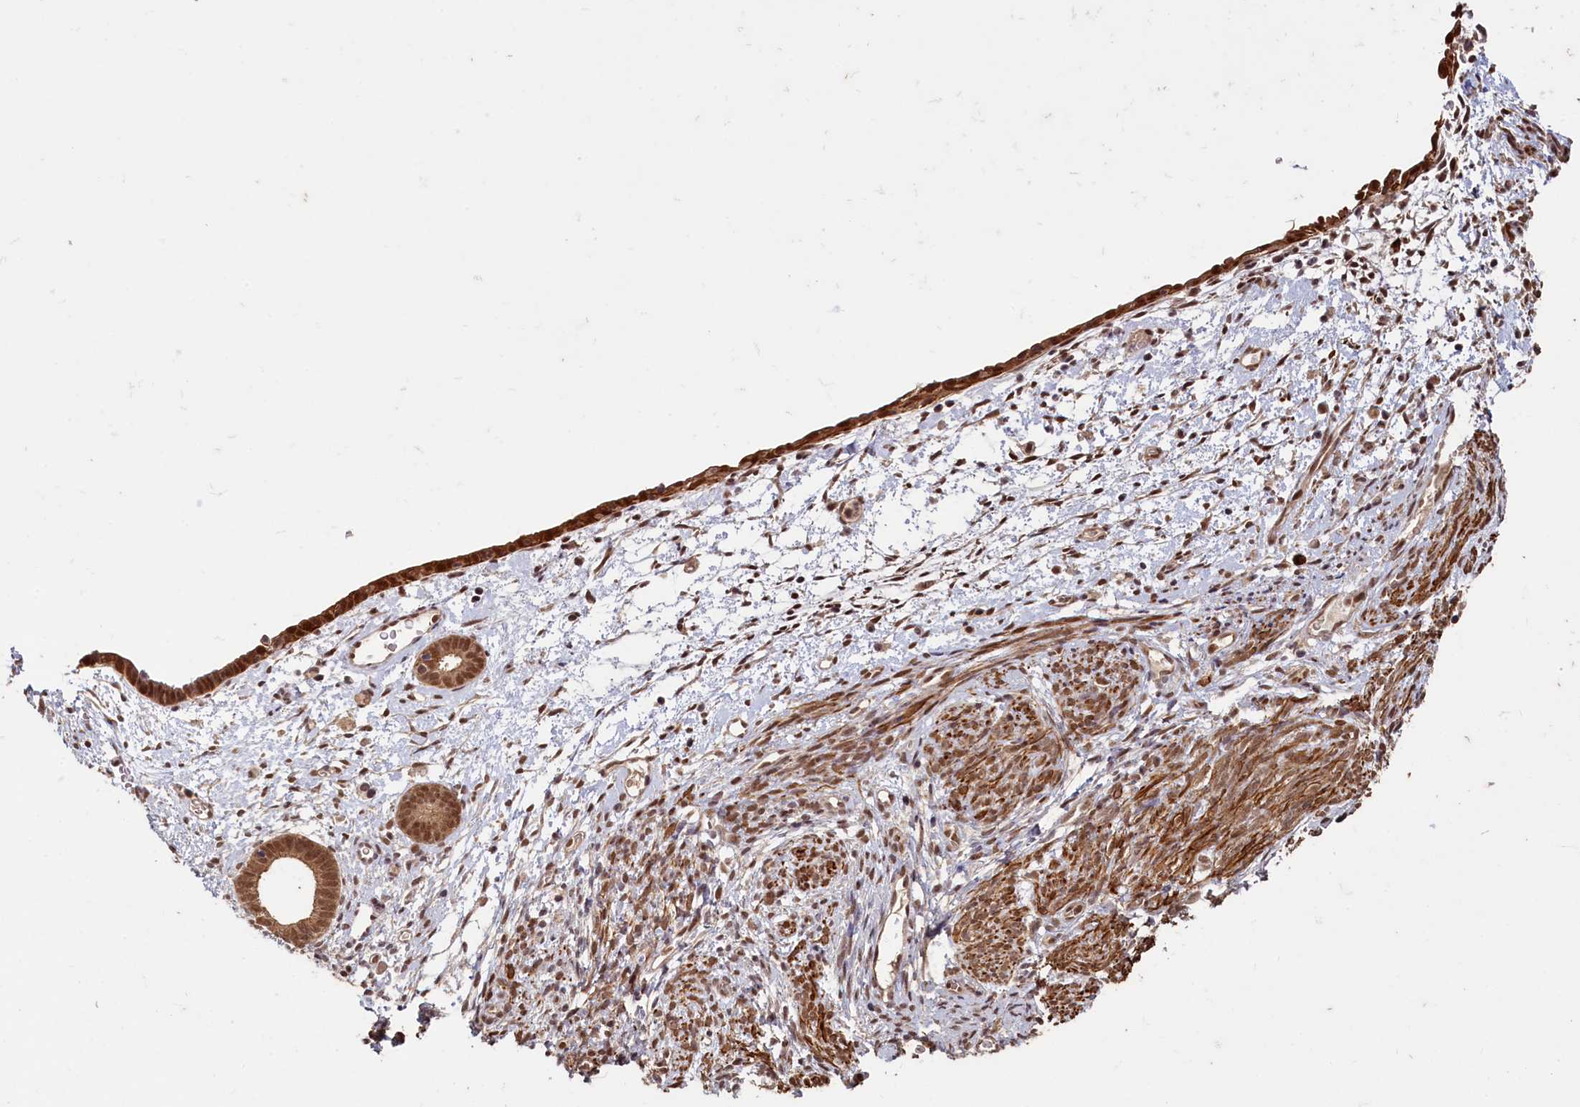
{"staining": {"intensity": "moderate", "quantity": ">75%", "location": "nuclear"}, "tissue": "endometrium", "cell_type": "Cells in endometrial stroma", "image_type": "normal", "snomed": [{"axis": "morphology", "description": "Normal tissue, NOS"}, {"axis": "morphology", "description": "Adenocarcinoma, NOS"}, {"axis": "topography", "description": "Endometrium"}], "caption": "A high-resolution photomicrograph shows IHC staining of normal endometrium, which exhibits moderate nuclear positivity in about >75% of cells in endometrial stroma. The staining was performed using DAB (3,3'-diaminobenzidine) to visualize the protein expression in brown, while the nuclei were stained in blue with hematoxylin (Magnification: 20x).", "gene": "NAE1", "patient": {"sex": "female", "age": 57}}